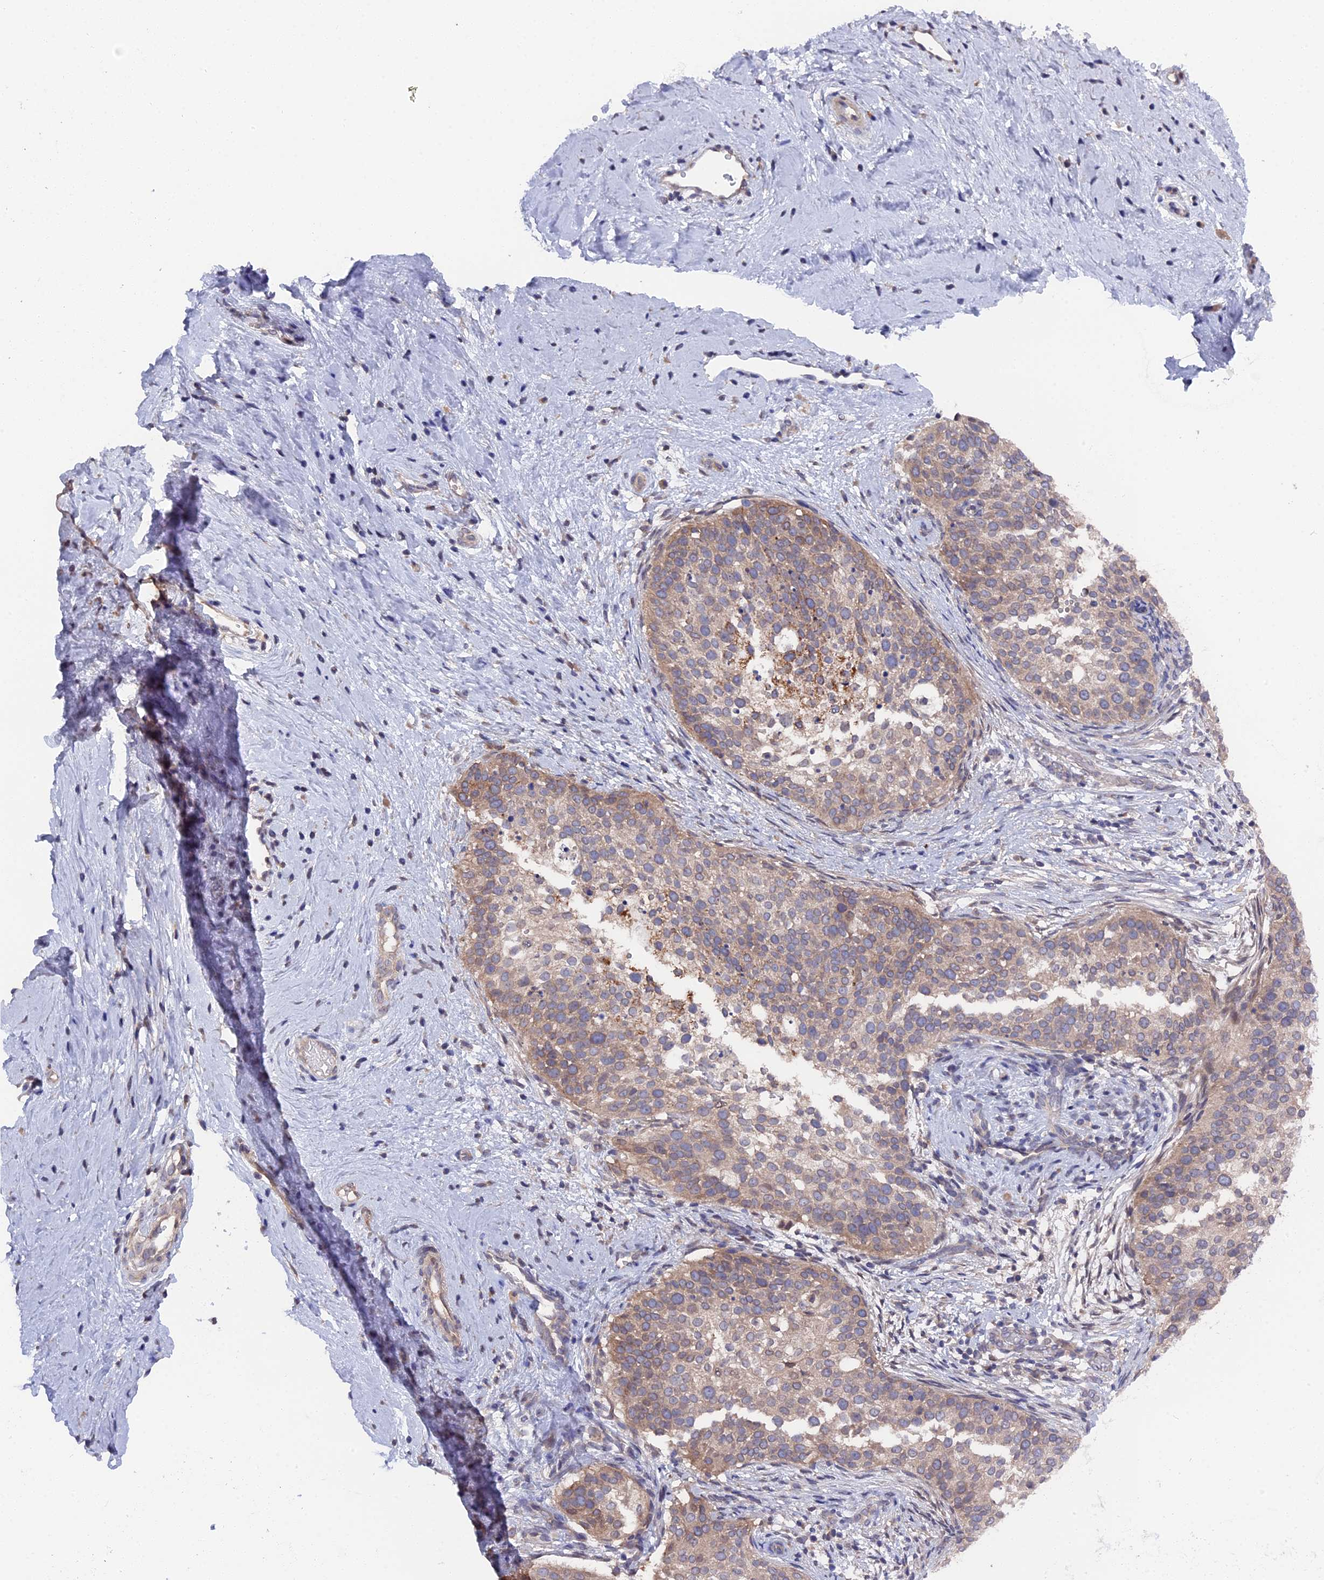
{"staining": {"intensity": "weak", "quantity": "25%-75%", "location": "cytoplasmic/membranous"}, "tissue": "cervical cancer", "cell_type": "Tumor cells", "image_type": "cancer", "snomed": [{"axis": "morphology", "description": "Squamous cell carcinoma, NOS"}, {"axis": "topography", "description": "Cervix"}], "caption": "IHC (DAB) staining of human cervical cancer demonstrates weak cytoplasmic/membranous protein positivity in about 25%-75% of tumor cells.", "gene": "ZCCHC2", "patient": {"sex": "female", "age": 44}}